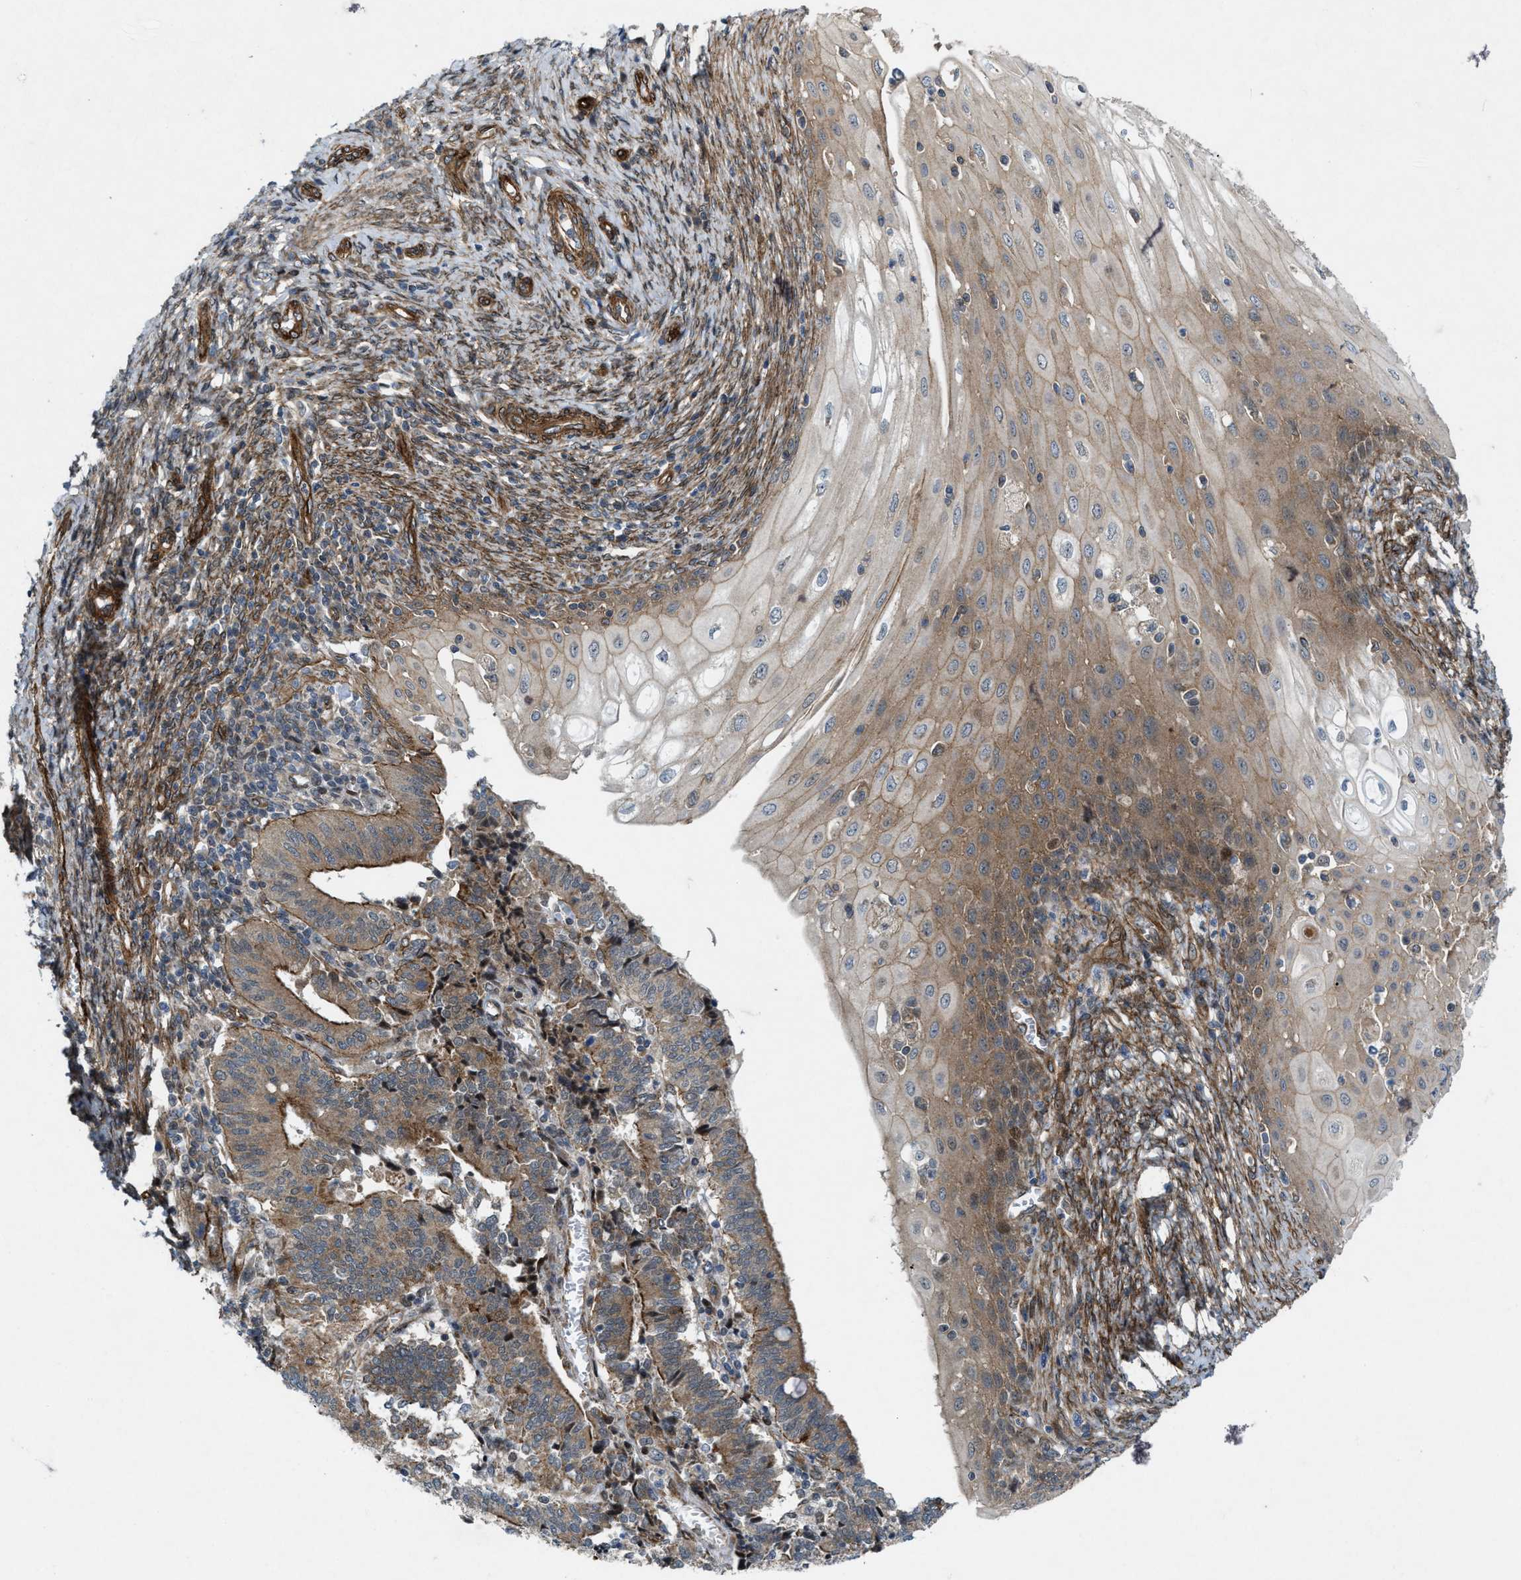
{"staining": {"intensity": "moderate", "quantity": ">75%", "location": "cytoplasmic/membranous"}, "tissue": "cervical cancer", "cell_type": "Tumor cells", "image_type": "cancer", "snomed": [{"axis": "morphology", "description": "Adenocarcinoma, NOS"}, {"axis": "topography", "description": "Cervix"}], "caption": "This is an image of IHC staining of adenocarcinoma (cervical), which shows moderate staining in the cytoplasmic/membranous of tumor cells.", "gene": "URGCP", "patient": {"sex": "female", "age": 44}}